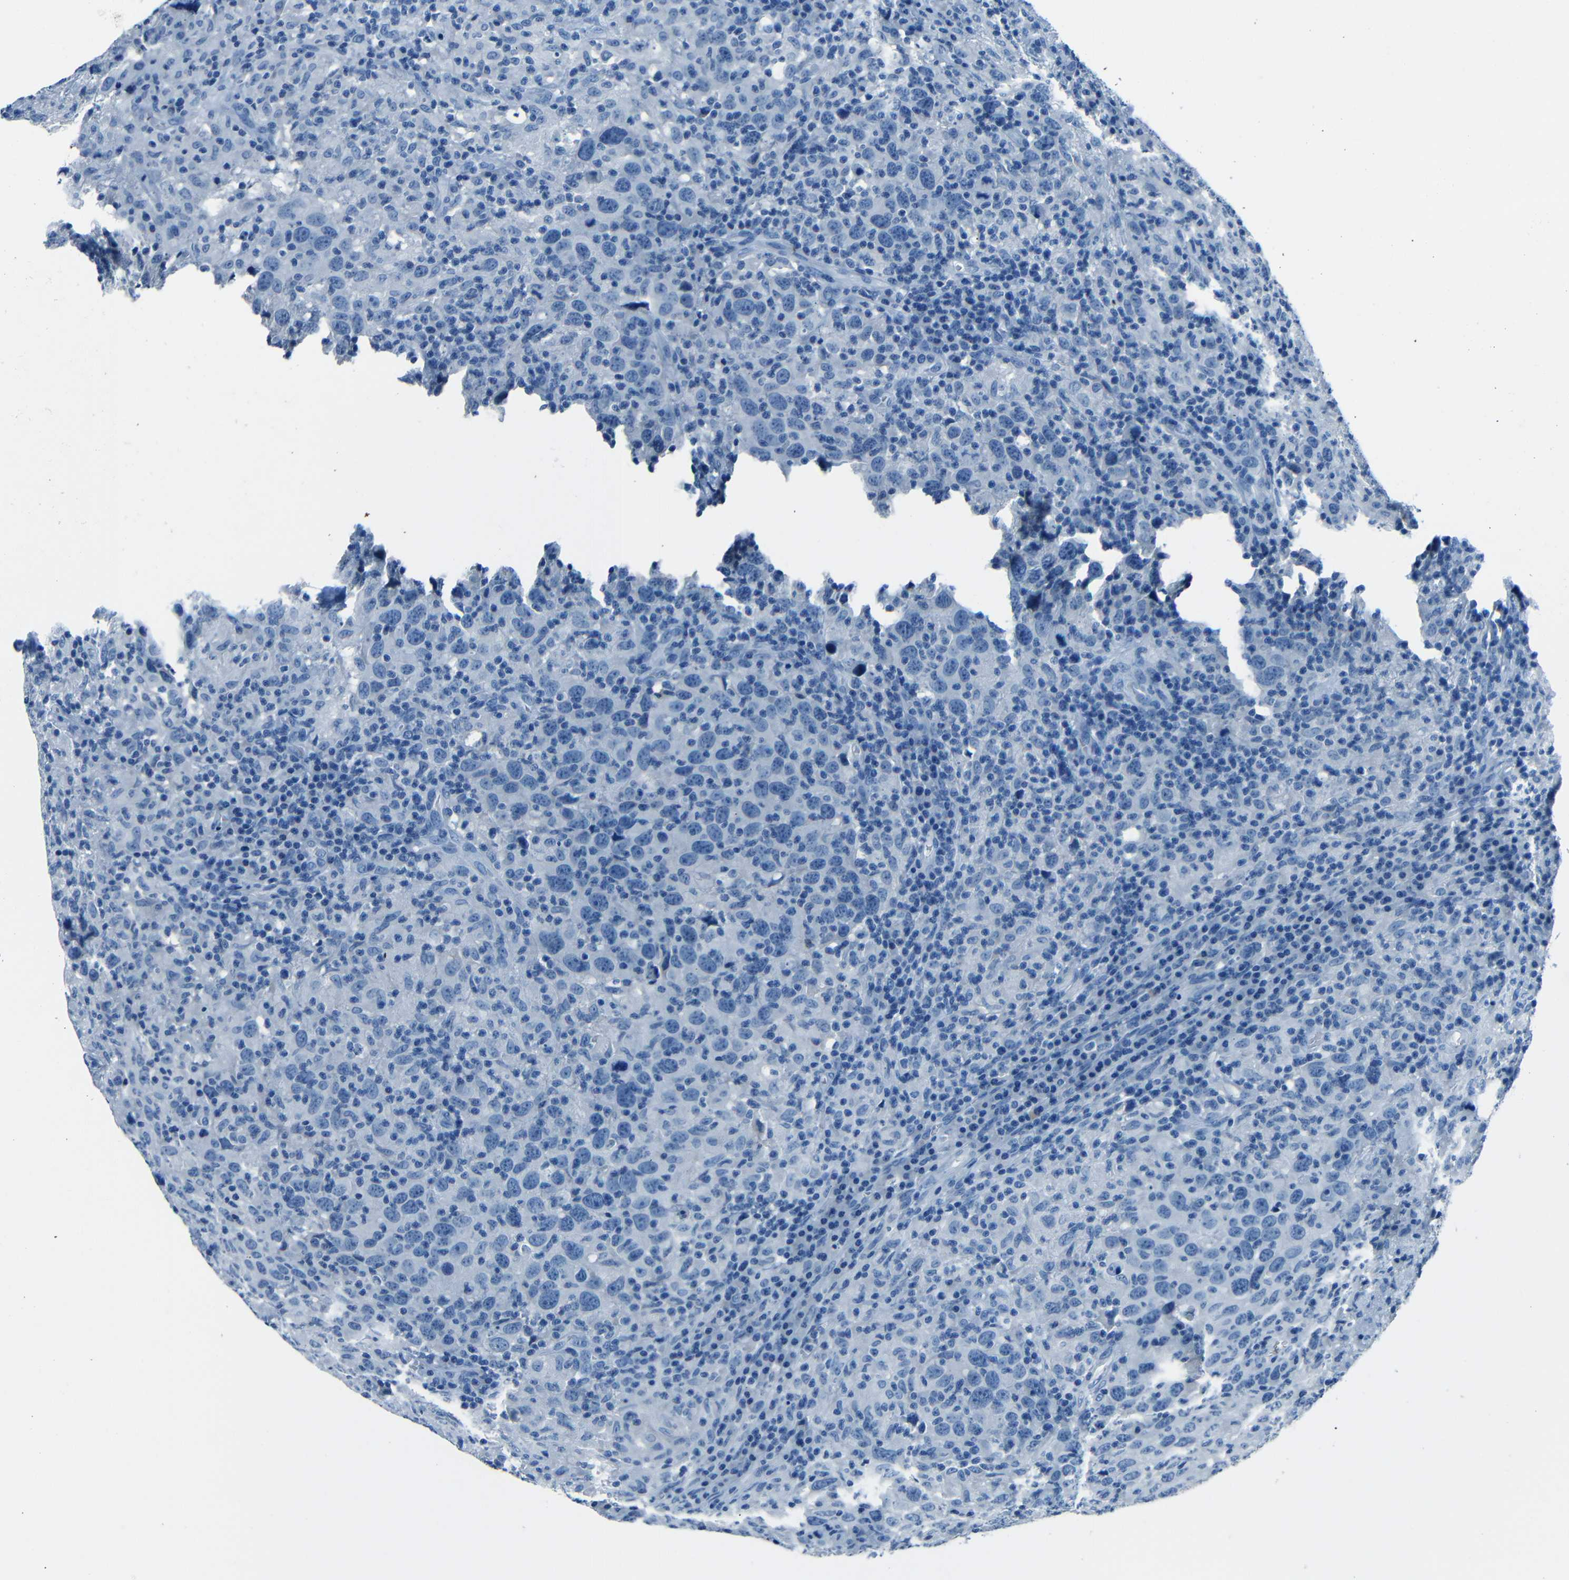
{"staining": {"intensity": "negative", "quantity": "none", "location": "none"}, "tissue": "head and neck cancer", "cell_type": "Tumor cells", "image_type": "cancer", "snomed": [{"axis": "morphology", "description": "Adenocarcinoma, NOS"}, {"axis": "topography", "description": "Salivary gland"}, {"axis": "topography", "description": "Head-Neck"}], "caption": "Head and neck cancer (adenocarcinoma) stained for a protein using immunohistochemistry (IHC) demonstrates no staining tumor cells.", "gene": "FBN2", "patient": {"sex": "female", "age": 65}}